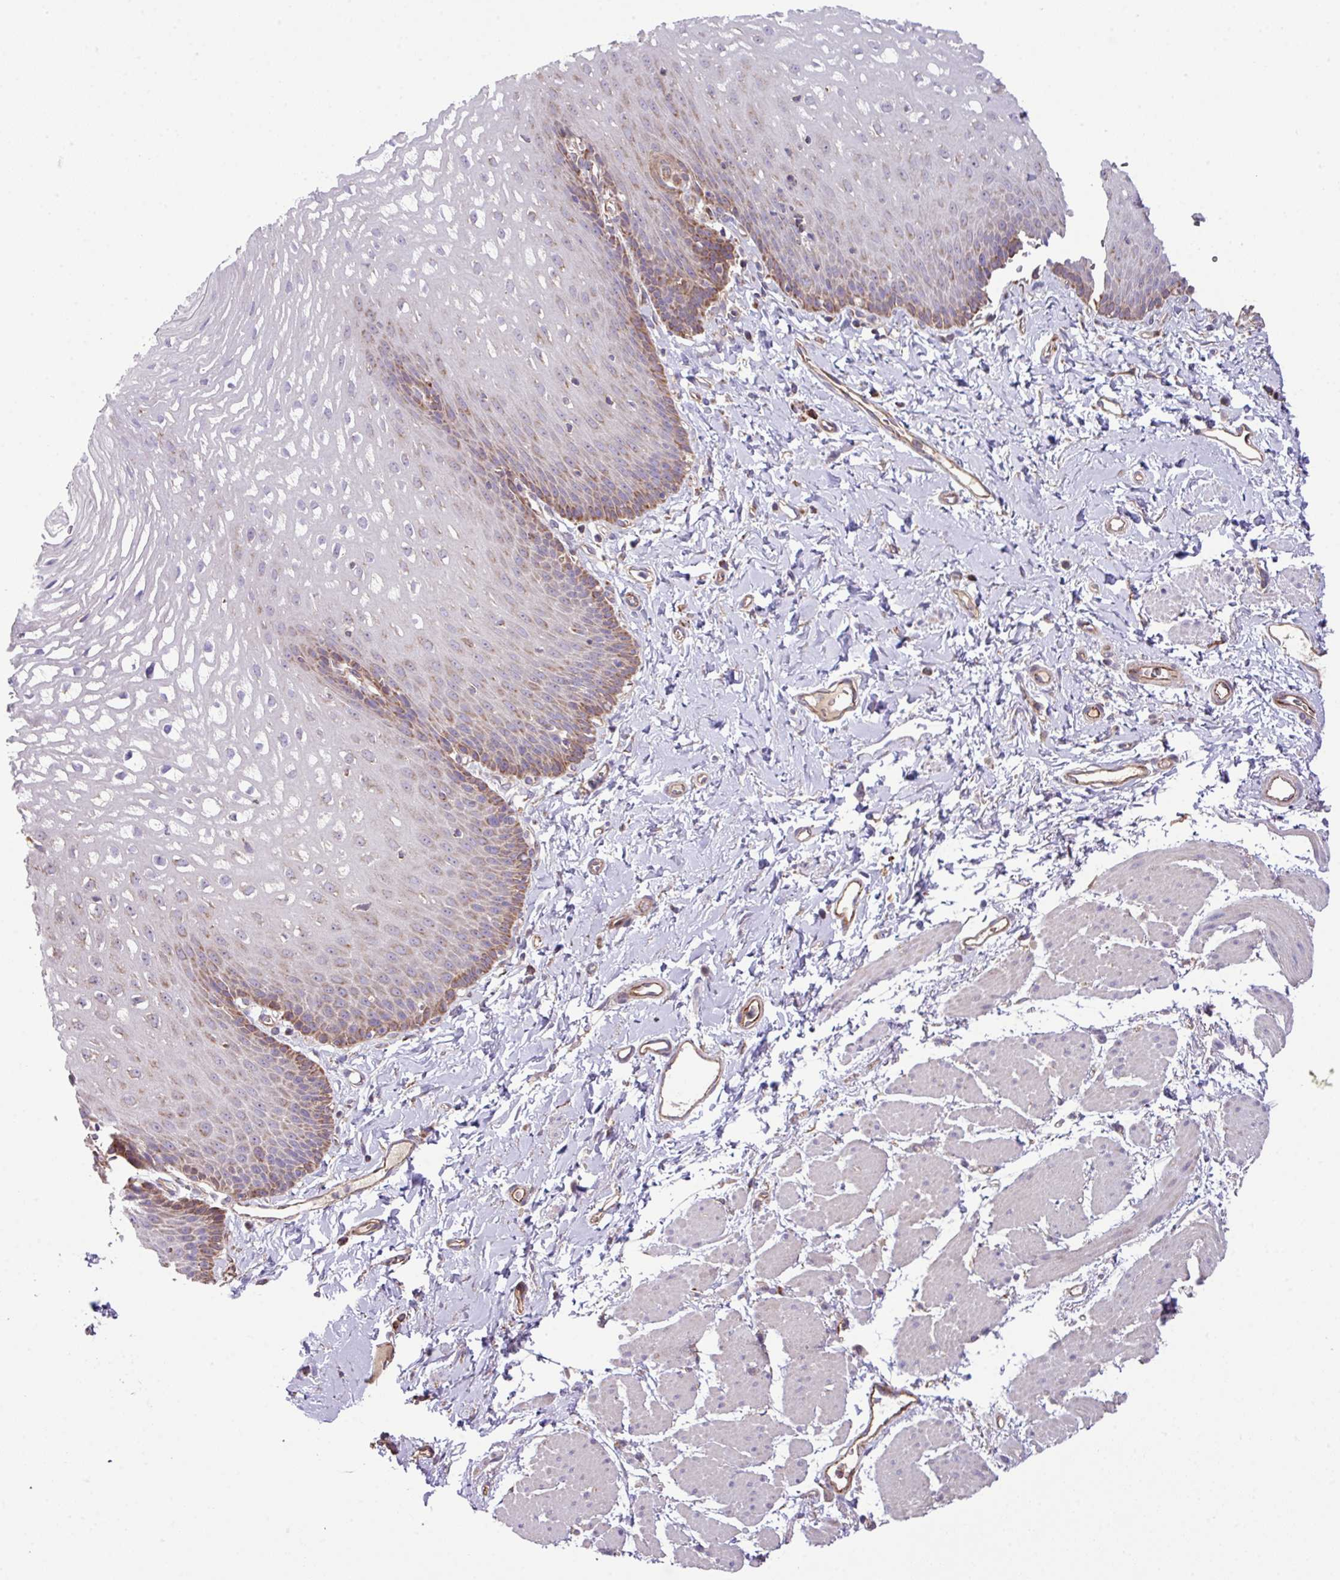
{"staining": {"intensity": "moderate", "quantity": ">75%", "location": "cytoplasmic/membranous"}, "tissue": "esophagus", "cell_type": "Squamous epithelial cells", "image_type": "normal", "snomed": [{"axis": "morphology", "description": "Normal tissue, NOS"}, {"axis": "topography", "description": "Esophagus"}], "caption": "Immunohistochemistry (IHC) (DAB) staining of normal human esophagus shows moderate cytoplasmic/membranous protein expression in approximately >75% of squamous epithelial cells. Using DAB (brown) and hematoxylin (blue) stains, captured at high magnification using brightfield microscopy.", "gene": "LRRC53", "patient": {"sex": "male", "age": 70}}